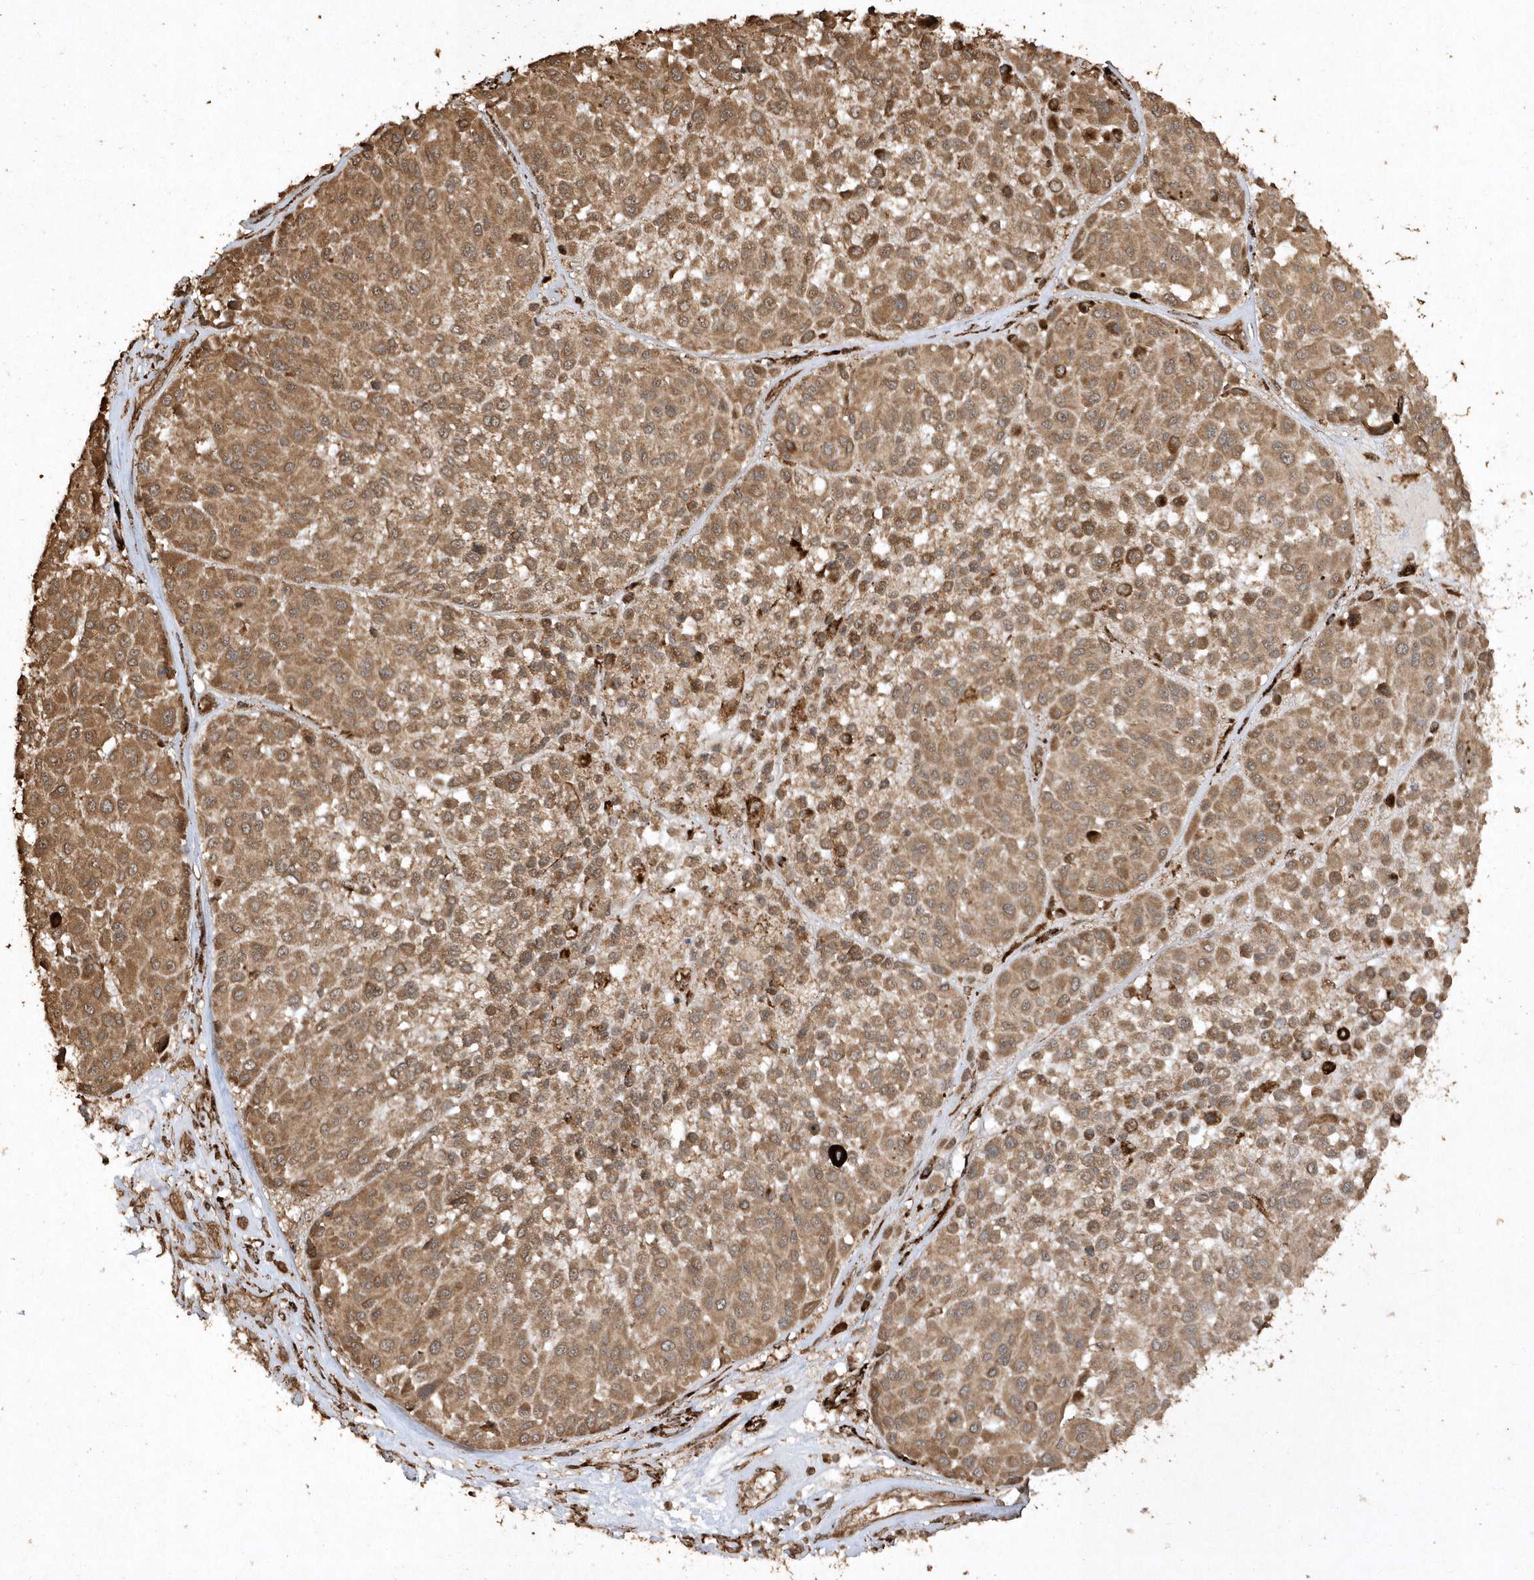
{"staining": {"intensity": "moderate", "quantity": ">75%", "location": "cytoplasmic/membranous"}, "tissue": "melanoma", "cell_type": "Tumor cells", "image_type": "cancer", "snomed": [{"axis": "morphology", "description": "Malignant melanoma, Metastatic site"}, {"axis": "topography", "description": "Soft tissue"}], "caption": "The immunohistochemical stain labels moderate cytoplasmic/membranous positivity in tumor cells of melanoma tissue.", "gene": "AVPI1", "patient": {"sex": "male", "age": 41}}